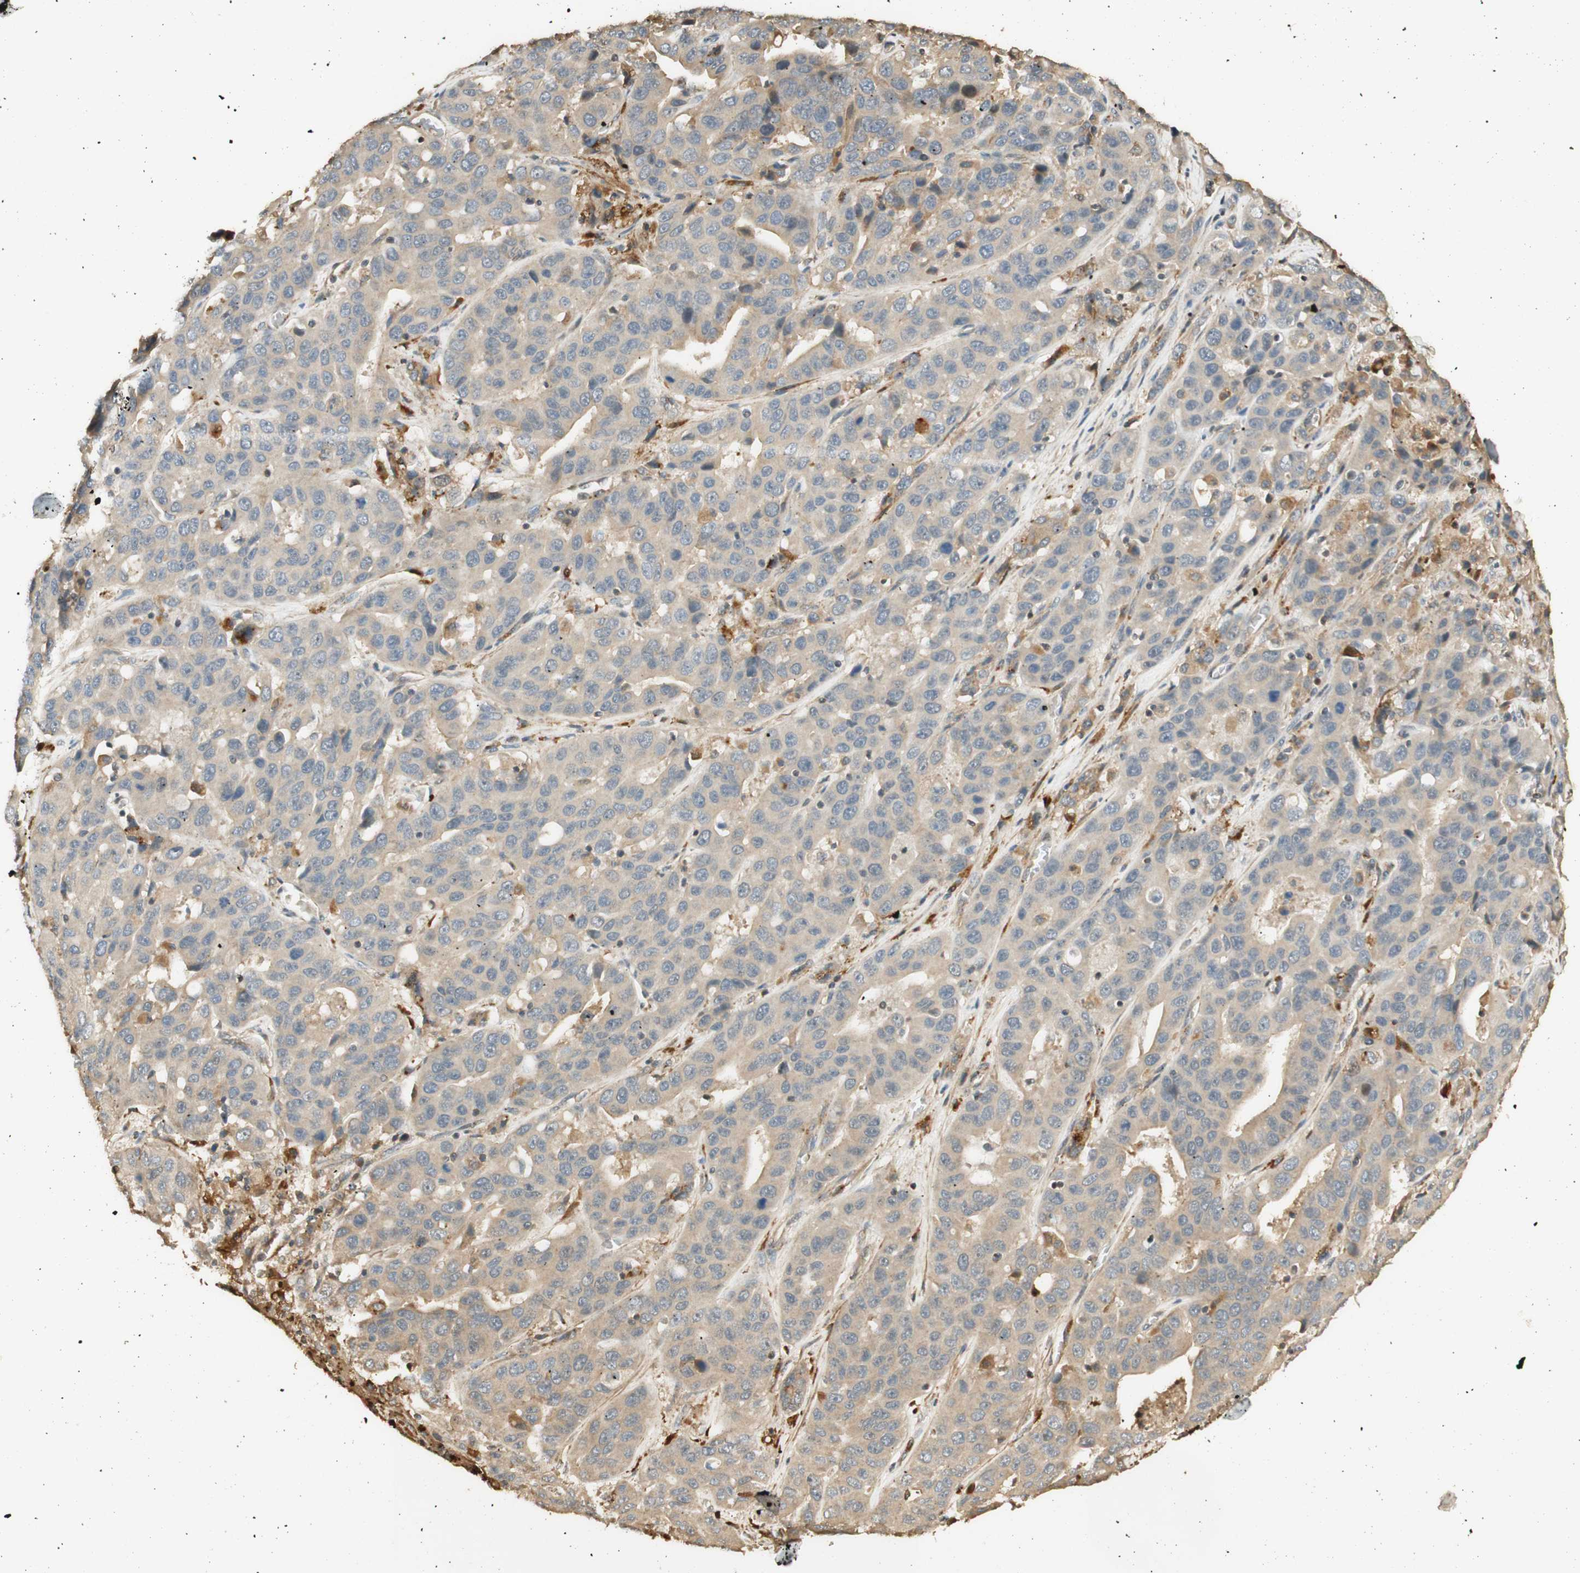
{"staining": {"intensity": "weak", "quantity": ">75%", "location": "cytoplasmic/membranous"}, "tissue": "liver cancer", "cell_type": "Tumor cells", "image_type": "cancer", "snomed": [{"axis": "morphology", "description": "Cholangiocarcinoma"}, {"axis": "topography", "description": "Liver"}], "caption": "Brown immunohistochemical staining in liver cancer (cholangiocarcinoma) displays weak cytoplasmic/membranous expression in approximately >75% of tumor cells.", "gene": "AGER", "patient": {"sex": "female", "age": 52}}